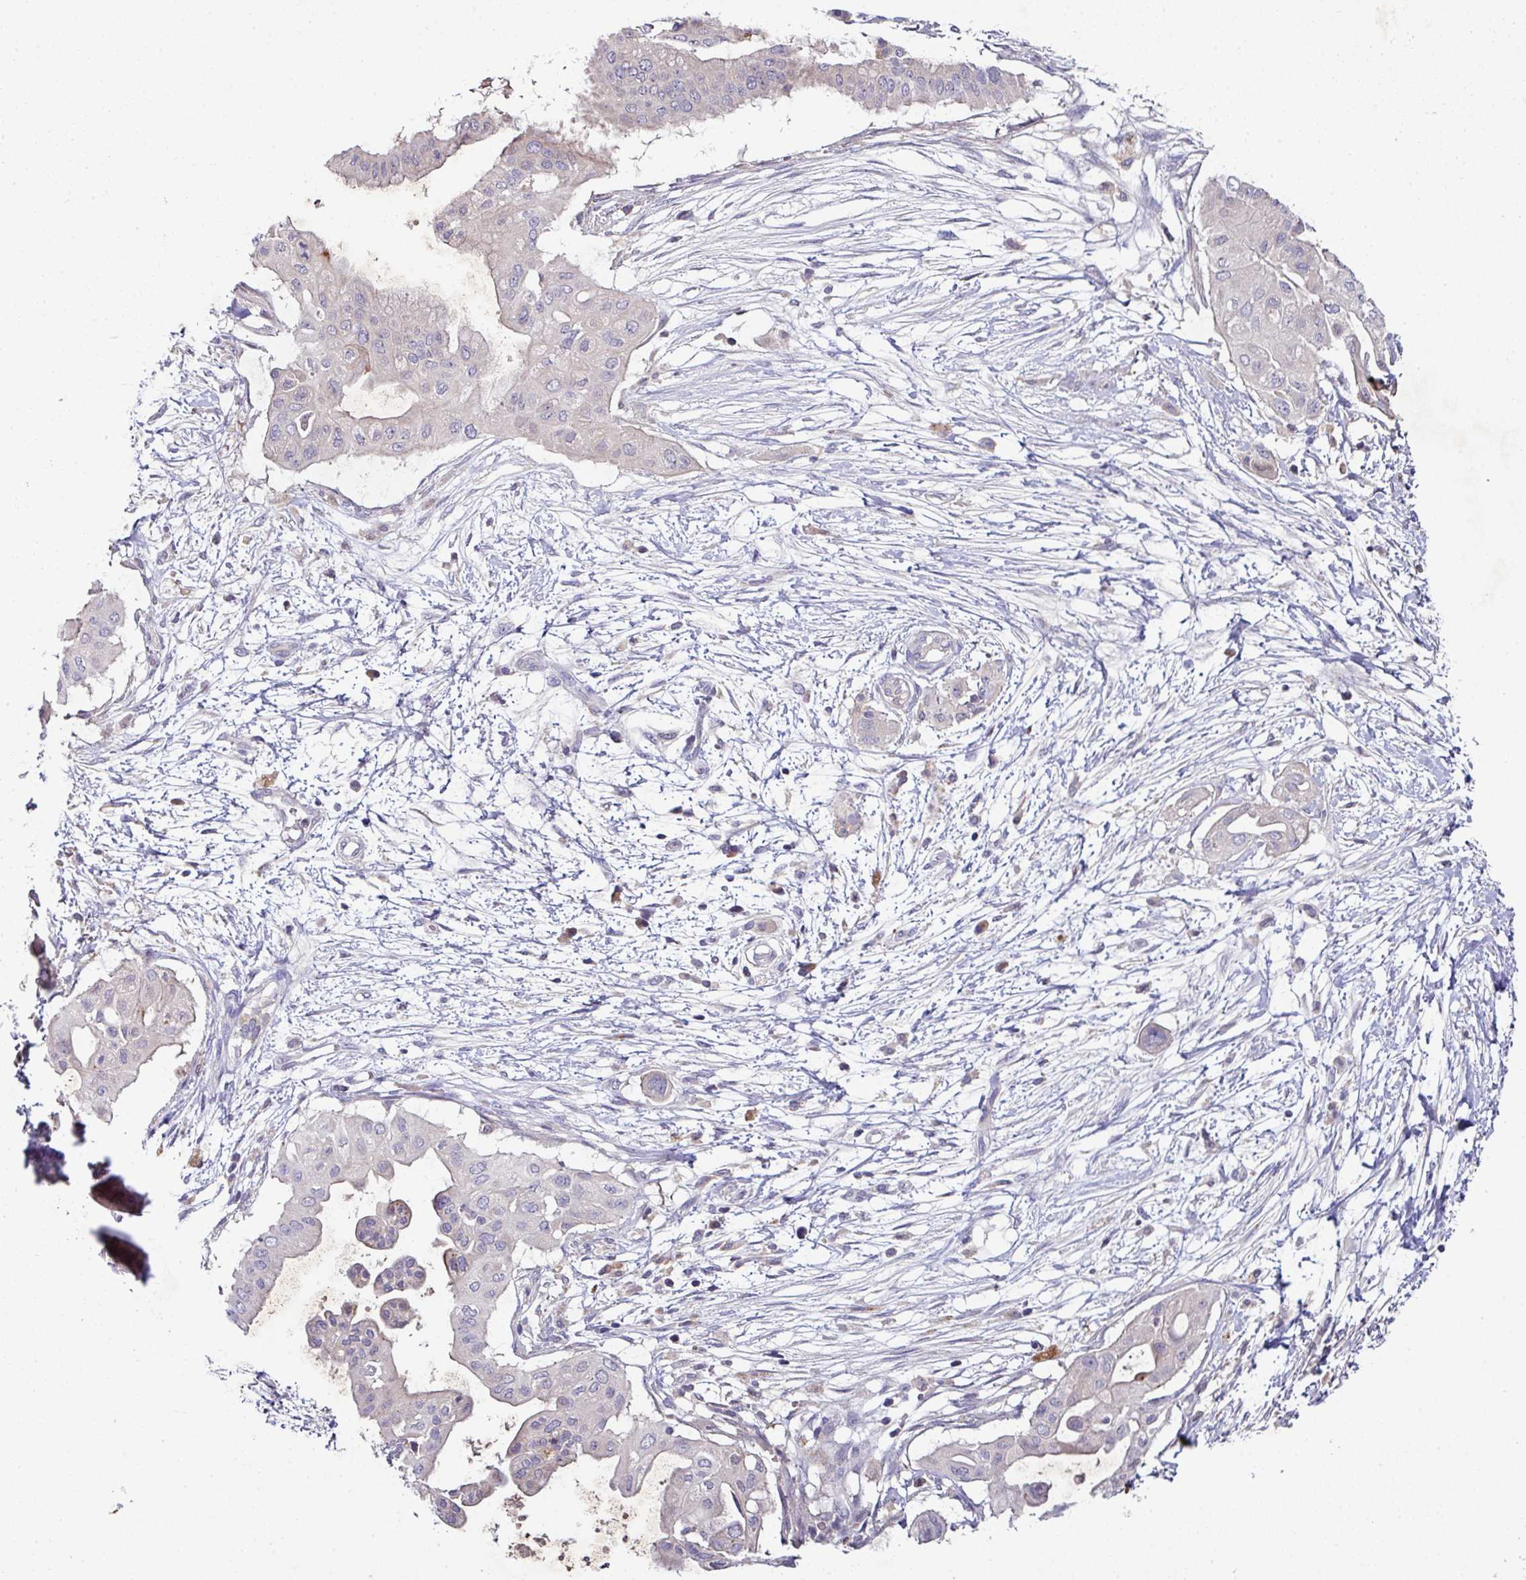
{"staining": {"intensity": "negative", "quantity": "none", "location": "none"}, "tissue": "pancreatic cancer", "cell_type": "Tumor cells", "image_type": "cancer", "snomed": [{"axis": "morphology", "description": "Adenocarcinoma, NOS"}, {"axis": "topography", "description": "Pancreas"}], "caption": "Immunohistochemistry histopathology image of neoplastic tissue: adenocarcinoma (pancreatic) stained with DAB (3,3'-diaminobenzidine) shows no significant protein staining in tumor cells. (IHC, brightfield microscopy, high magnification).", "gene": "AEBP2", "patient": {"sex": "male", "age": 68}}